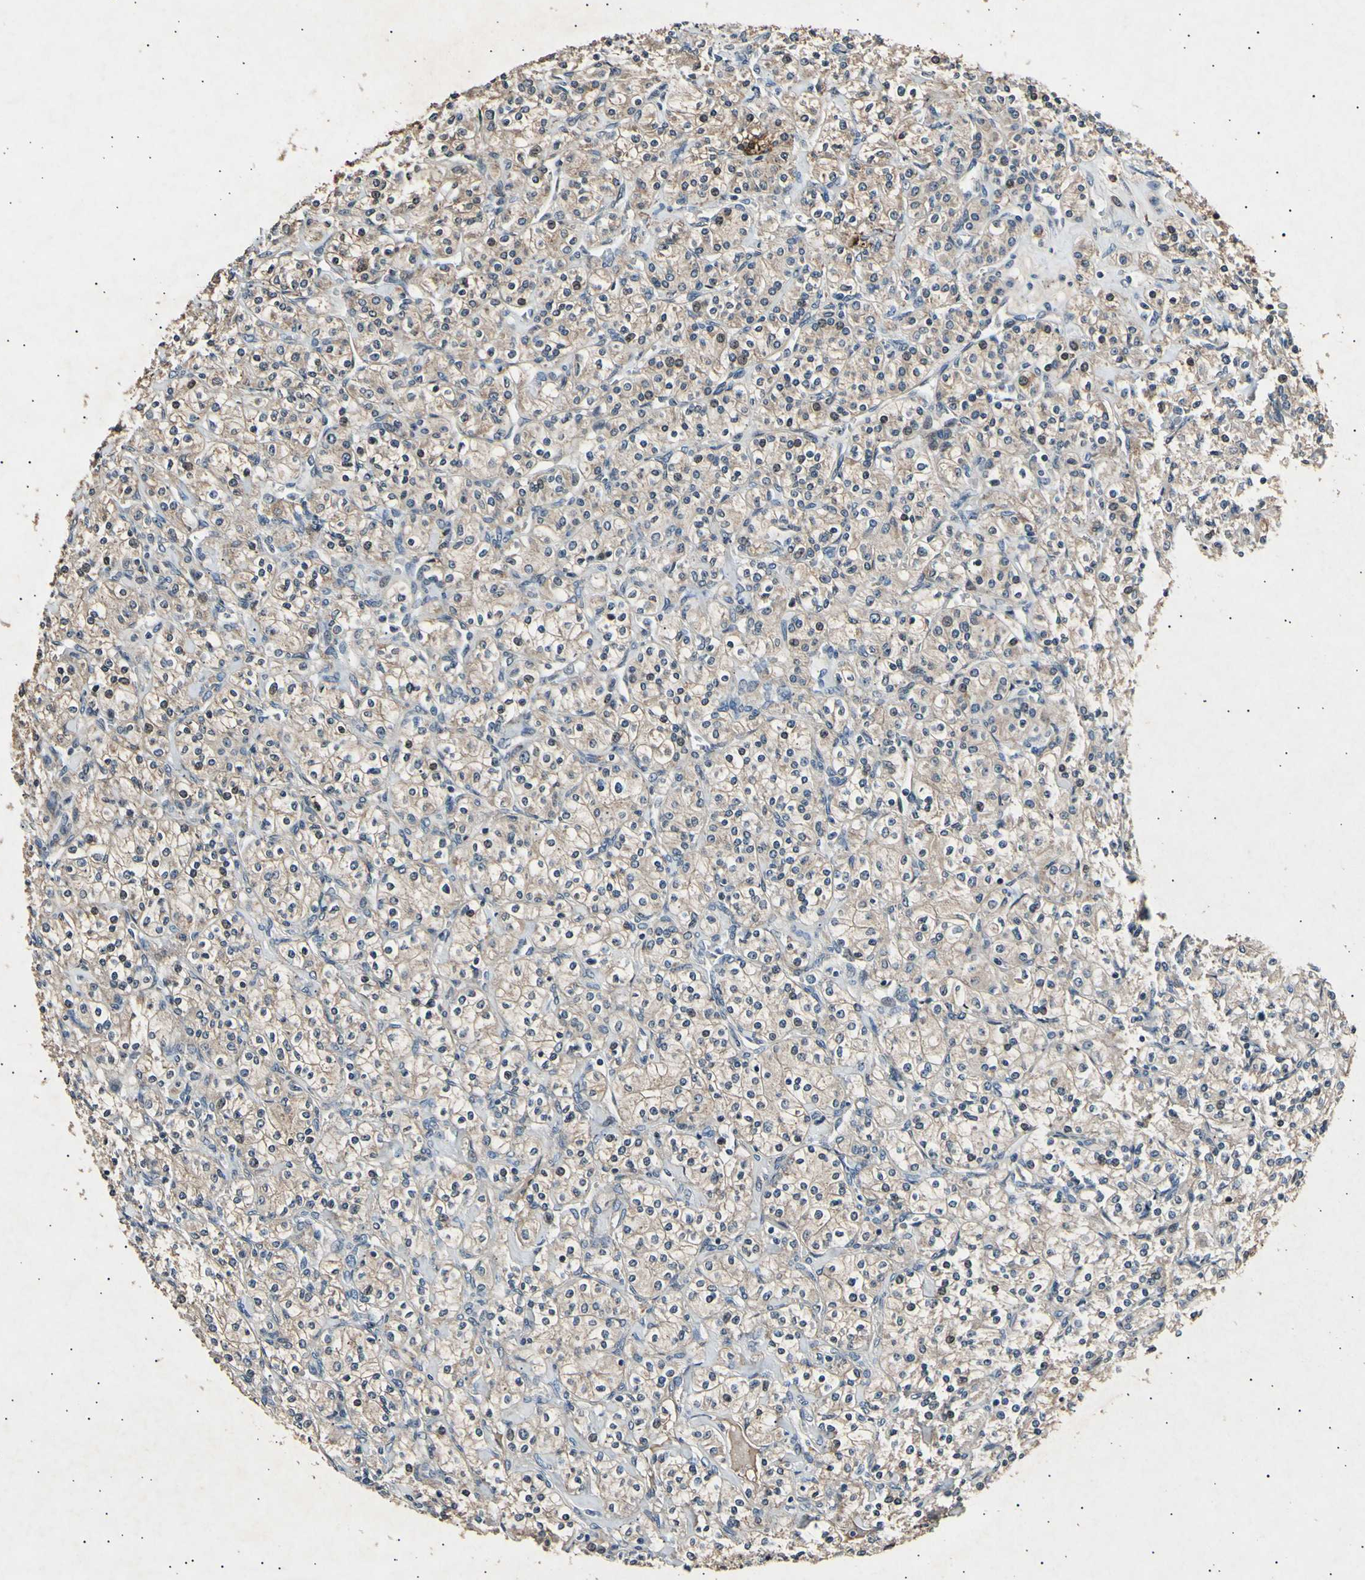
{"staining": {"intensity": "weak", "quantity": ">75%", "location": "cytoplasmic/membranous"}, "tissue": "renal cancer", "cell_type": "Tumor cells", "image_type": "cancer", "snomed": [{"axis": "morphology", "description": "Adenocarcinoma, NOS"}, {"axis": "topography", "description": "Kidney"}], "caption": "This is an image of immunohistochemistry (IHC) staining of adenocarcinoma (renal), which shows weak positivity in the cytoplasmic/membranous of tumor cells.", "gene": "ADCY3", "patient": {"sex": "male", "age": 77}}